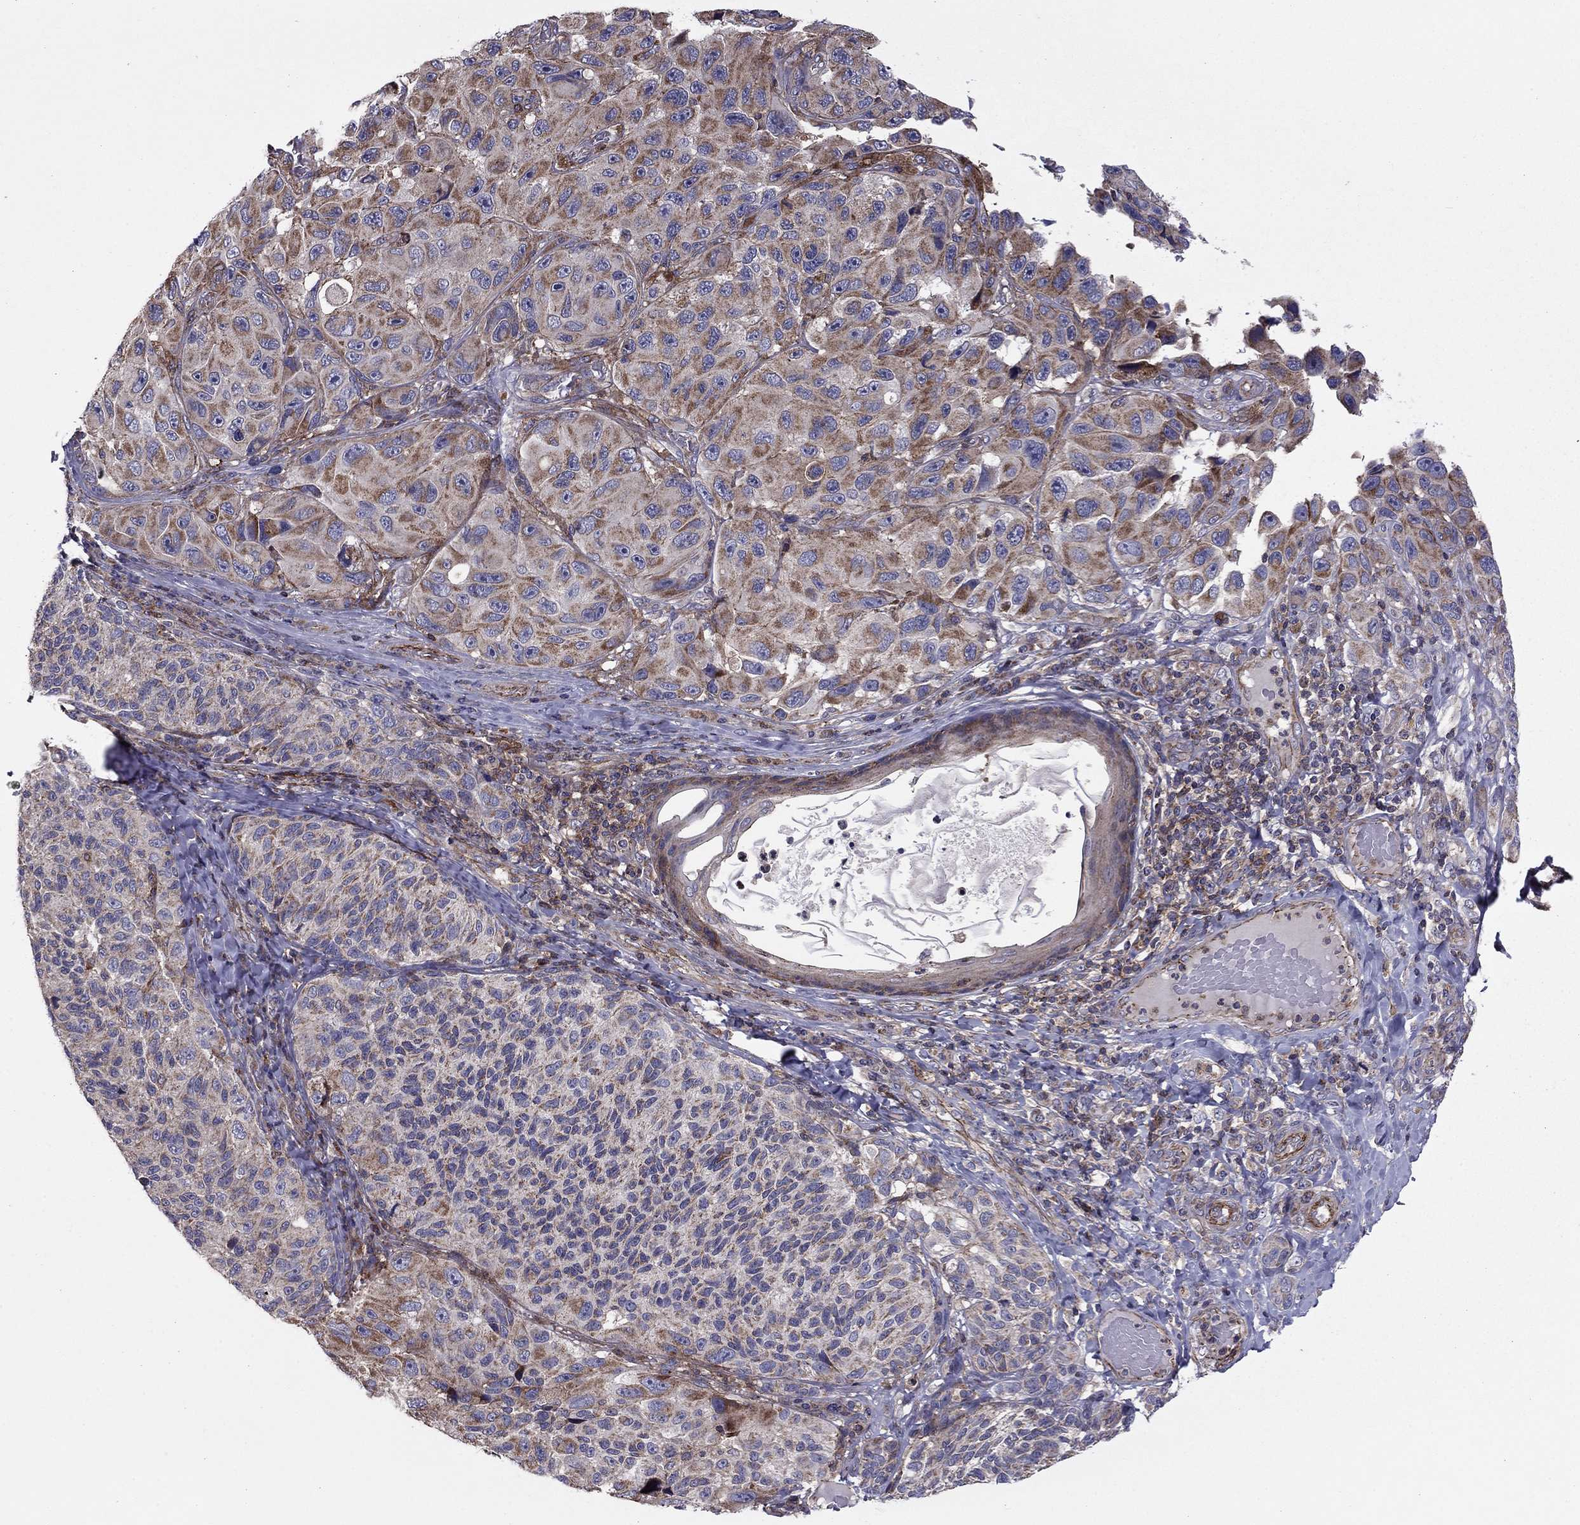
{"staining": {"intensity": "moderate", "quantity": "<25%", "location": "cytoplasmic/membranous"}, "tissue": "melanoma", "cell_type": "Tumor cells", "image_type": "cancer", "snomed": [{"axis": "morphology", "description": "Malignant melanoma, NOS"}, {"axis": "topography", "description": "Skin"}], "caption": "Moderate cytoplasmic/membranous protein staining is identified in approximately <25% of tumor cells in melanoma.", "gene": "ALG6", "patient": {"sex": "female", "age": 73}}